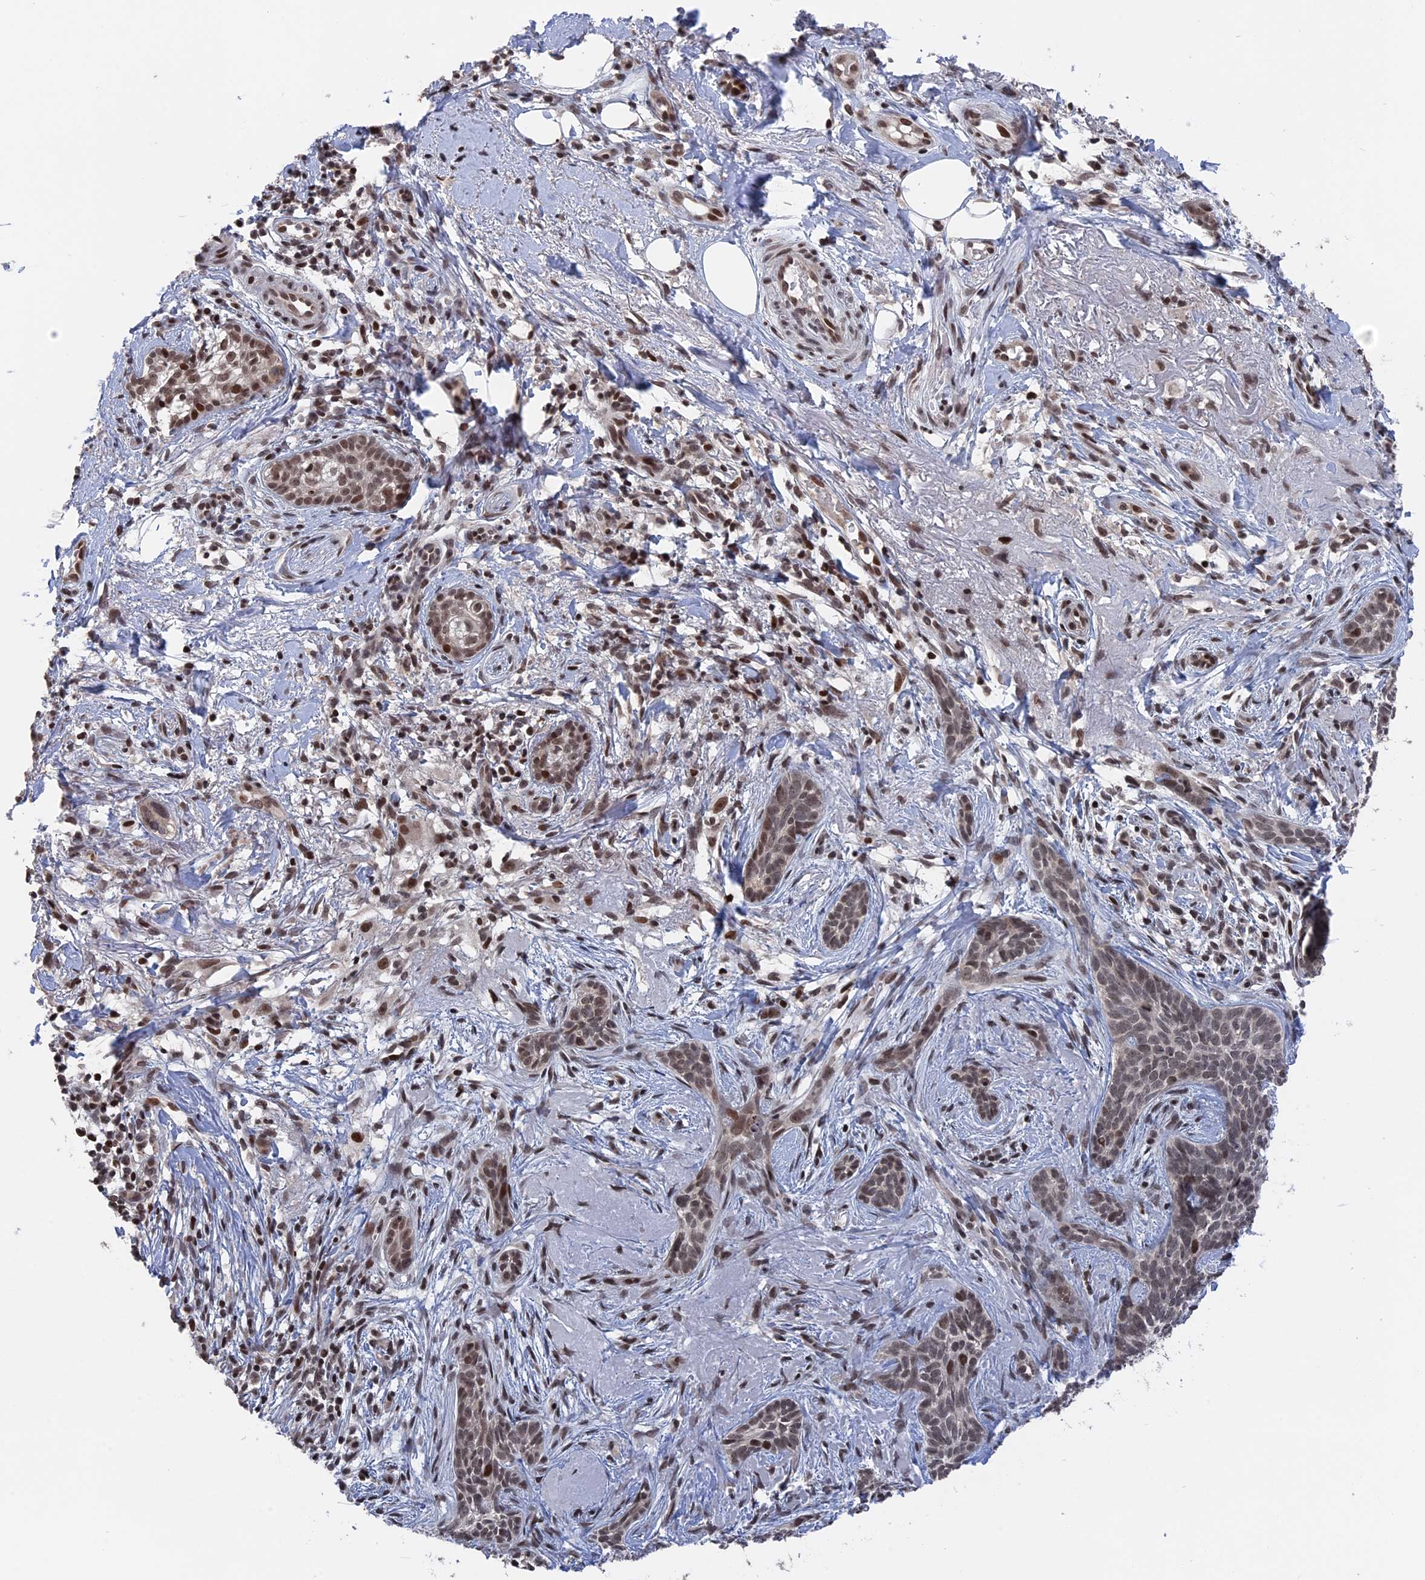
{"staining": {"intensity": "moderate", "quantity": "<25%", "location": "nuclear"}, "tissue": "skin cancer", "cell_type": "Tumor cells", "image_type": "cancer", "snomed": [{"axis": "morphology", "description": "Basal cell carcinoma"}, {"axis": "topography", "description": "Skin"}], "caption": "A histopathology image showing moderate nuclear staining in about <25% of tumor cells in basal cell carcinoma (skin), as visualized by brown immunohistochemical staining.", "gene": "NR2C2AP", "patient": {"sex": "female", "age": 76}}